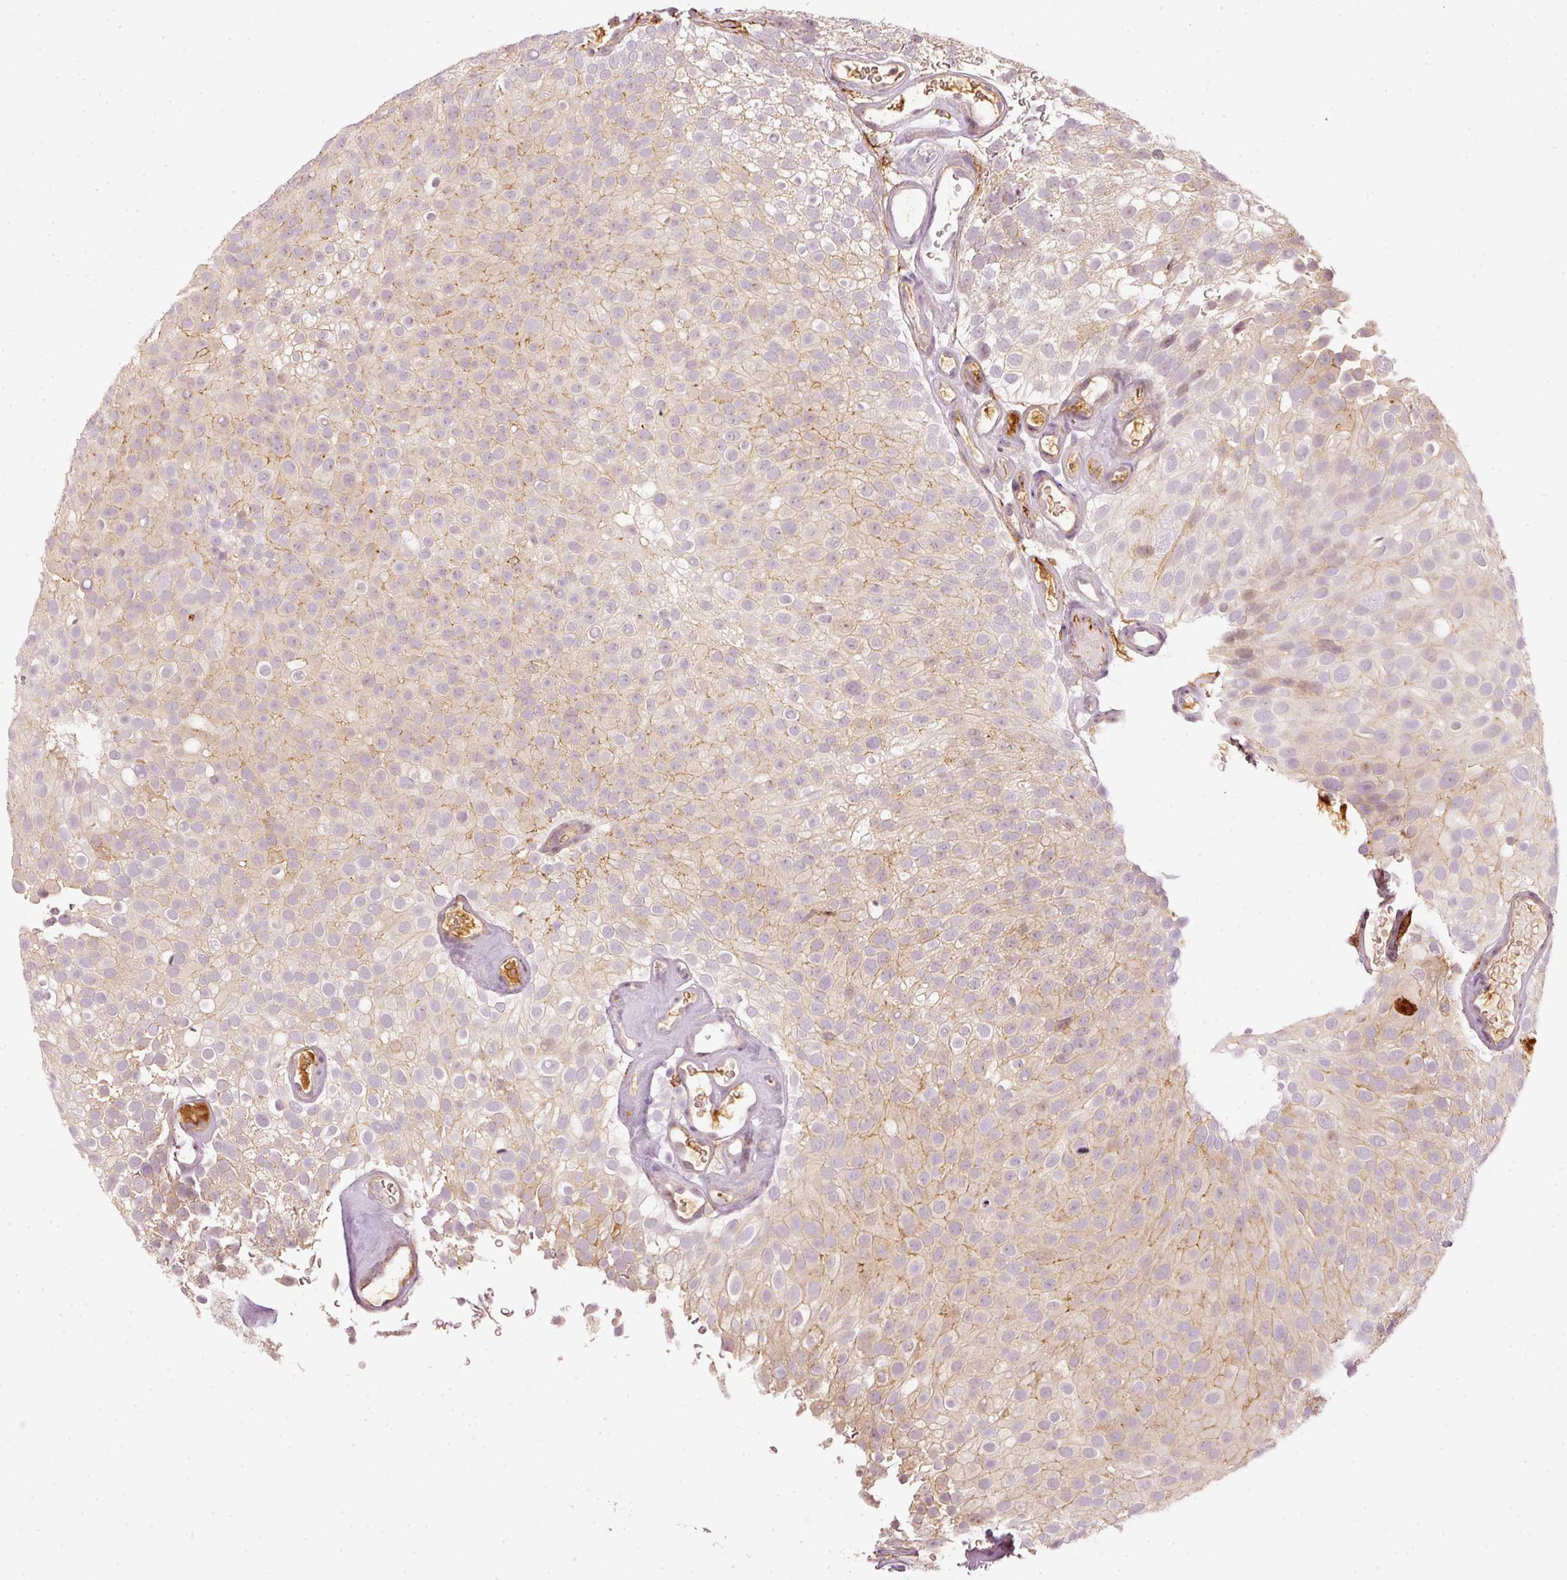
{"staining": {"intensity": "weak", "quantity": "25%-75%", "location": "cytoplasmic/membranous"}, "tissue": "urothelial cancer", "cell_type": "Tumor cells", "image_type": "cancer", "snomed": [{"axis": "morphology", "description": "Urothelial carcinoma, Low grade"}, {"axis": "topography", "description": "Urinary bladder"}], "caption": "Low-grade urothelial carcinoma stained with a protein marker exhibits weak staining in tumor cells.", "gene": "VCAM1", "patient": {"sex": "male", "age": 78}}